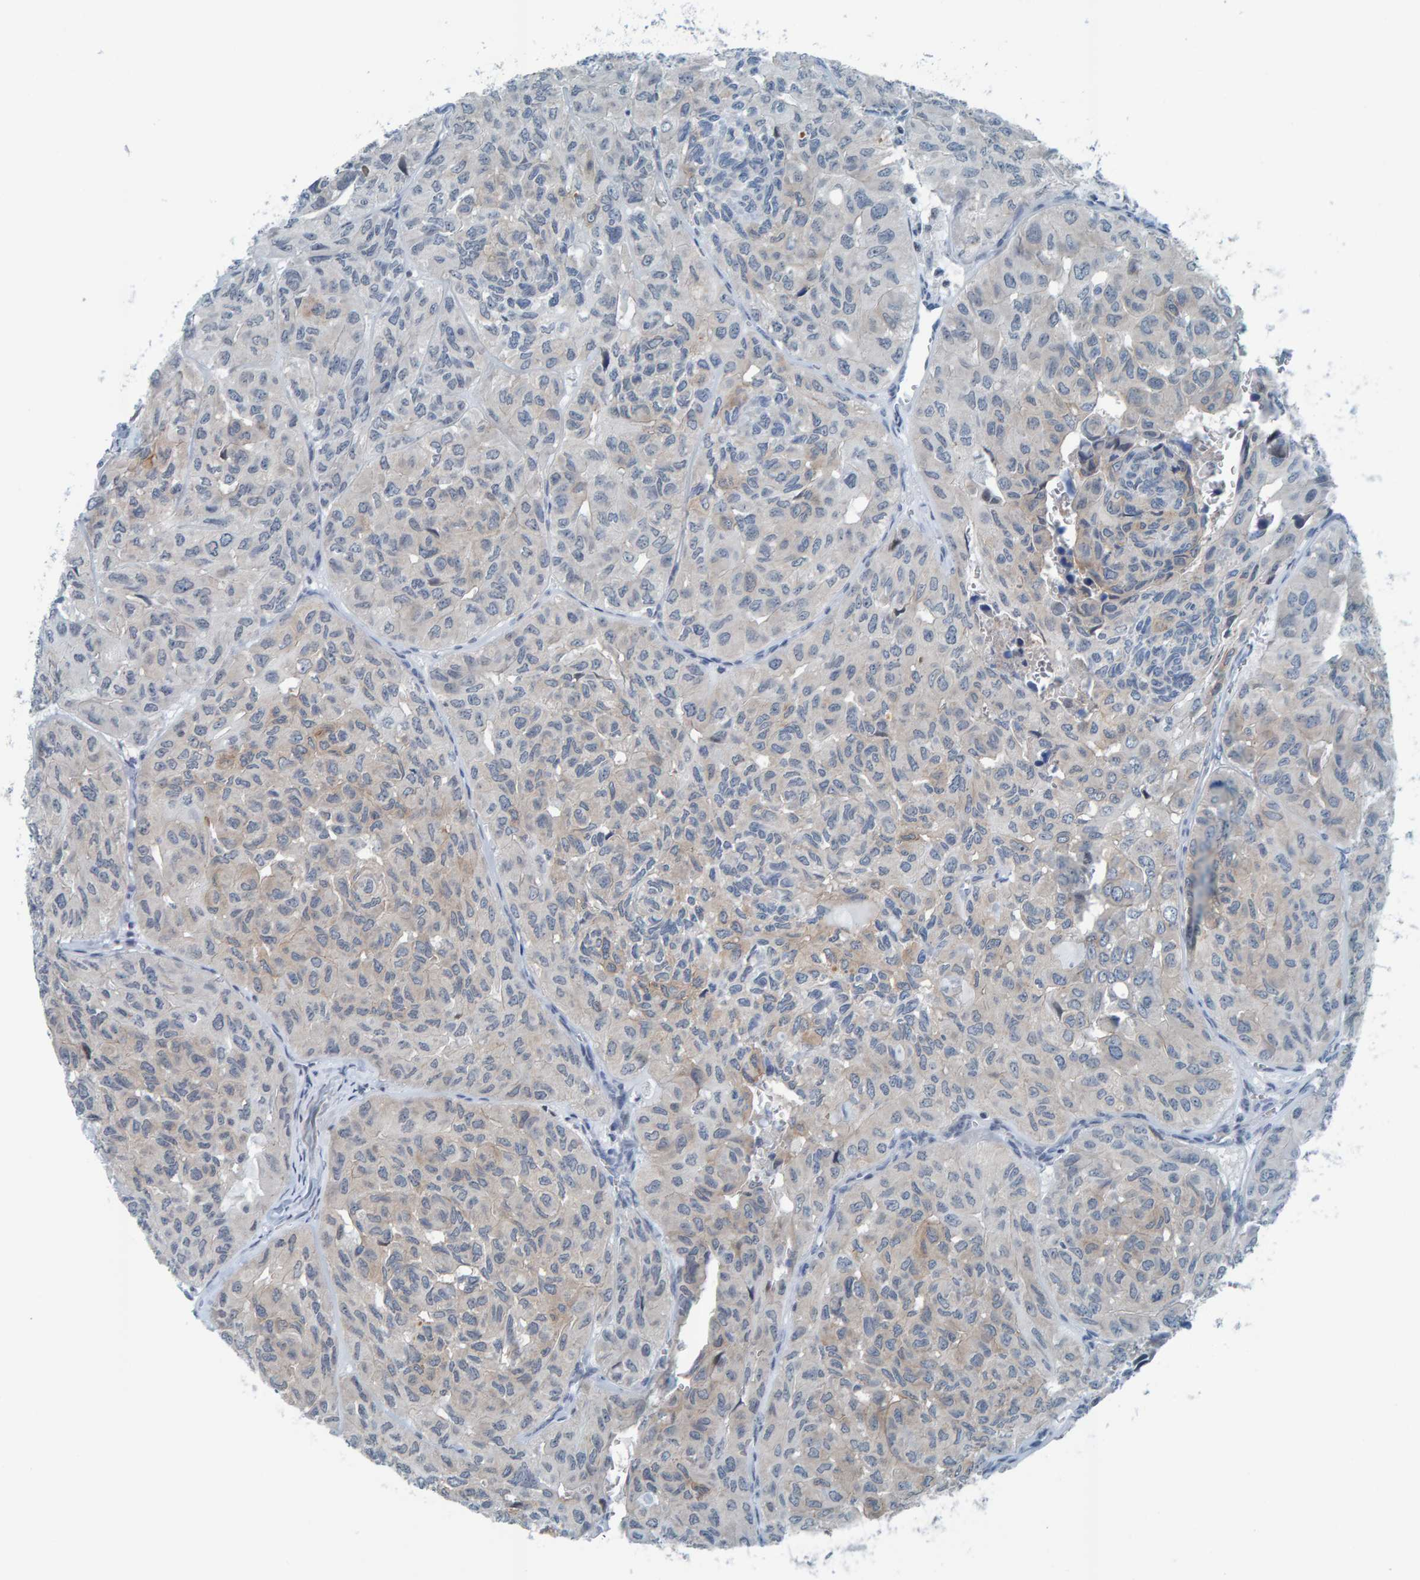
{"staining": {"intensity": "weak", "quantity": "<25%", "location": "cytoplasmic/membranous"}, "tissue": "head and neck cancer", "cell_type": "Tumor cells", "image_type": "cancer", "snomed": [{"axis": "morphology", "description": "Adenocarcinoma, NOS"}, {"axis": "topography", "description": "Salivary gland, NOS"}, {"axis": "topography", "description": "Head-Neck"}], "caption": "A histopathology image of adenocarcinoma (head and neck) stained for a protein exhibits no brown staining in tumor cells. Brightfield microscopy of IHC stained with DAB (brown) and hematoxylin (blue), captured at high magnification.", "gene": "CNP", "patient": {"sex": "female", "age": 76}}